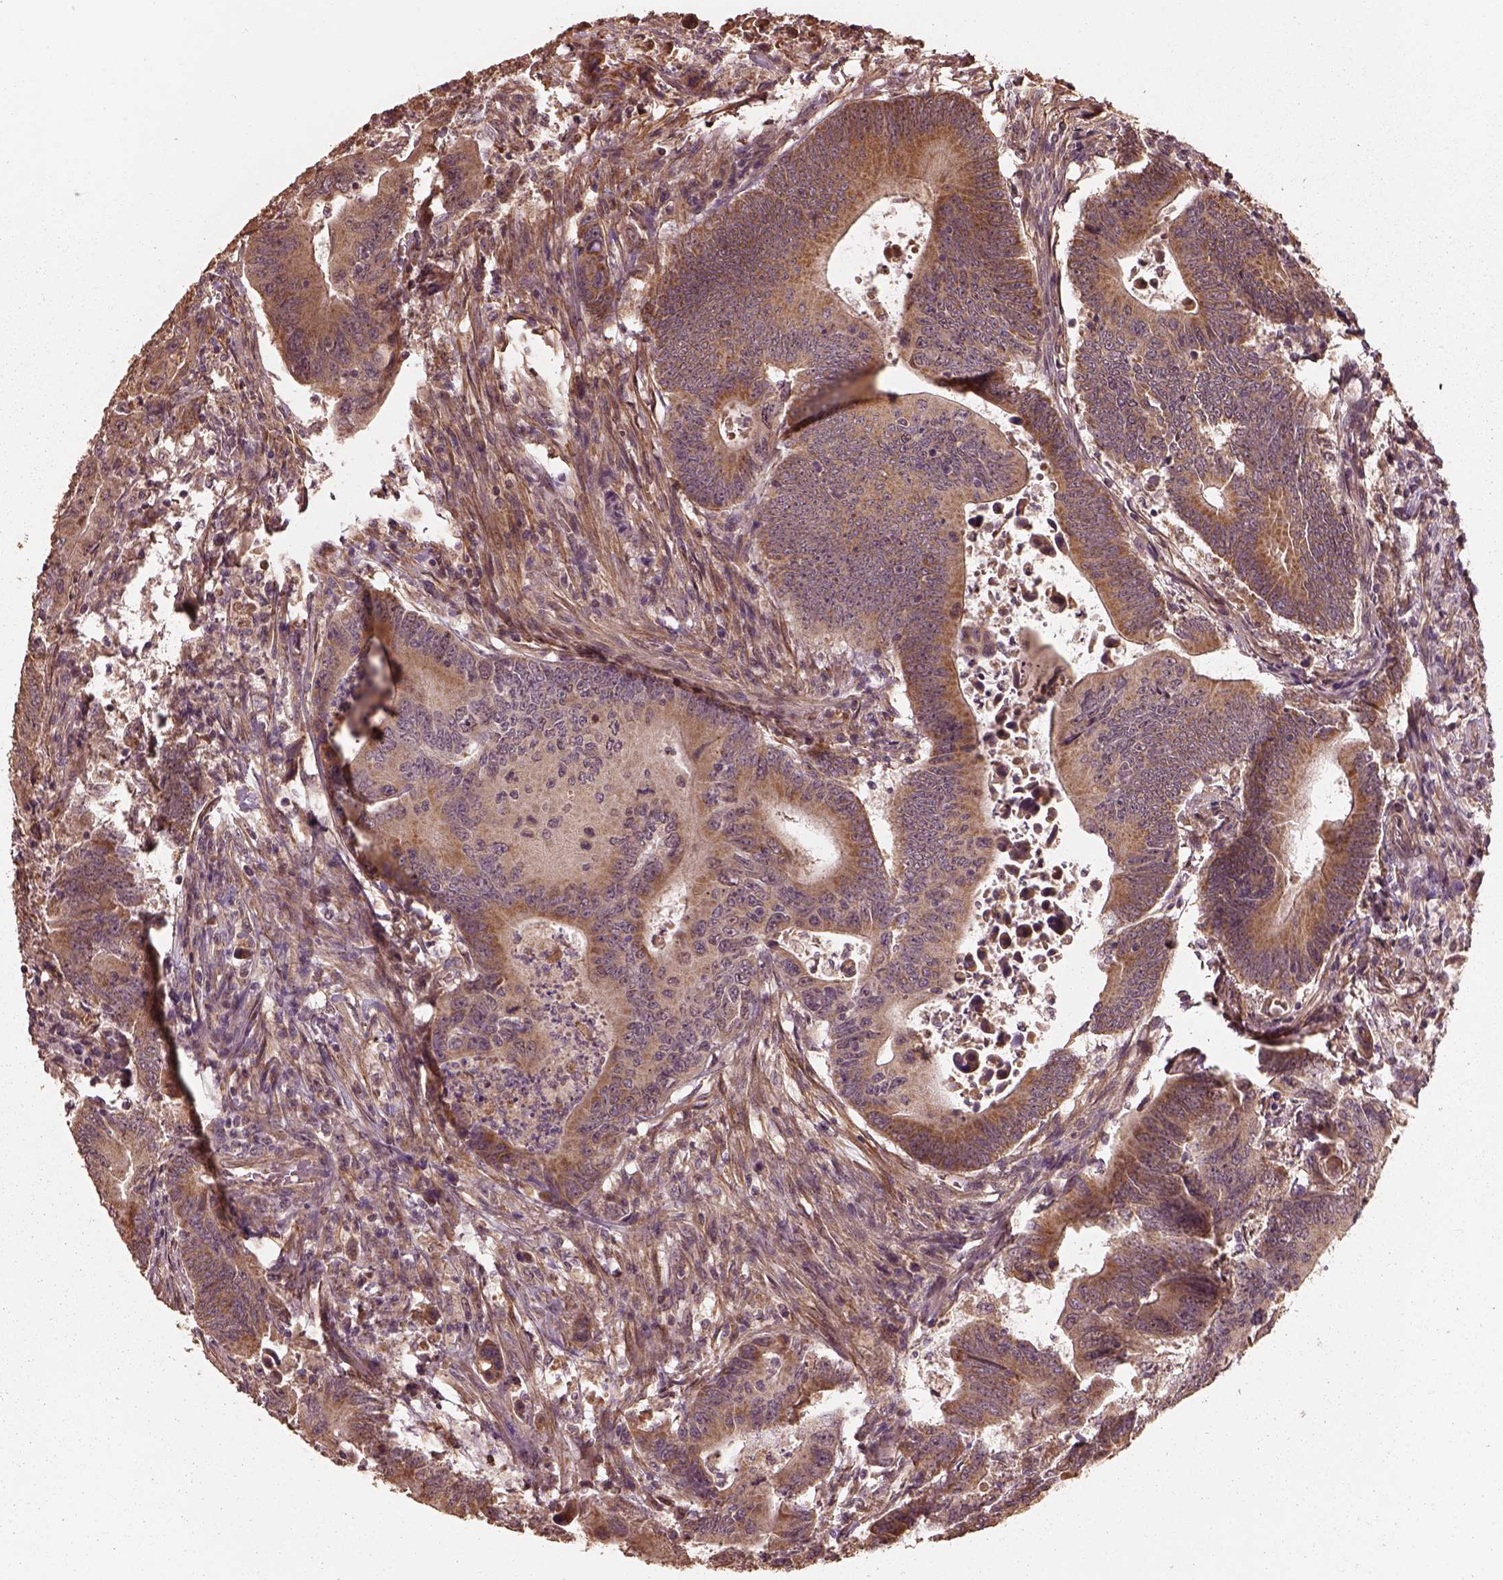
{"staining": {"intensity": "moderate", "quantity": ">75%", "location": "cytoplasmic/membranous"}, "tissue": "colorectal cancer", "cell_type": "Tumor cells", "image_type": "cancer", "snomed": [{"axis": "morphology", "description": "Adenocarcinoma, NOS"}, {"axis": "topography", "description": "Colon"}], "caption": "Immunohistochemistry (IHC) micrograph of neoplastic tissue: human colorectal adenocarcinoma stained using IHC shows medium levels of moderate protein expression localized specifically in the cytoplasmic/membranous of tumor cells, appearing as a cytoplasmic/membranous brown color.", "gene": "METTL4", "patient": {"sex": "female", "age": 90}}